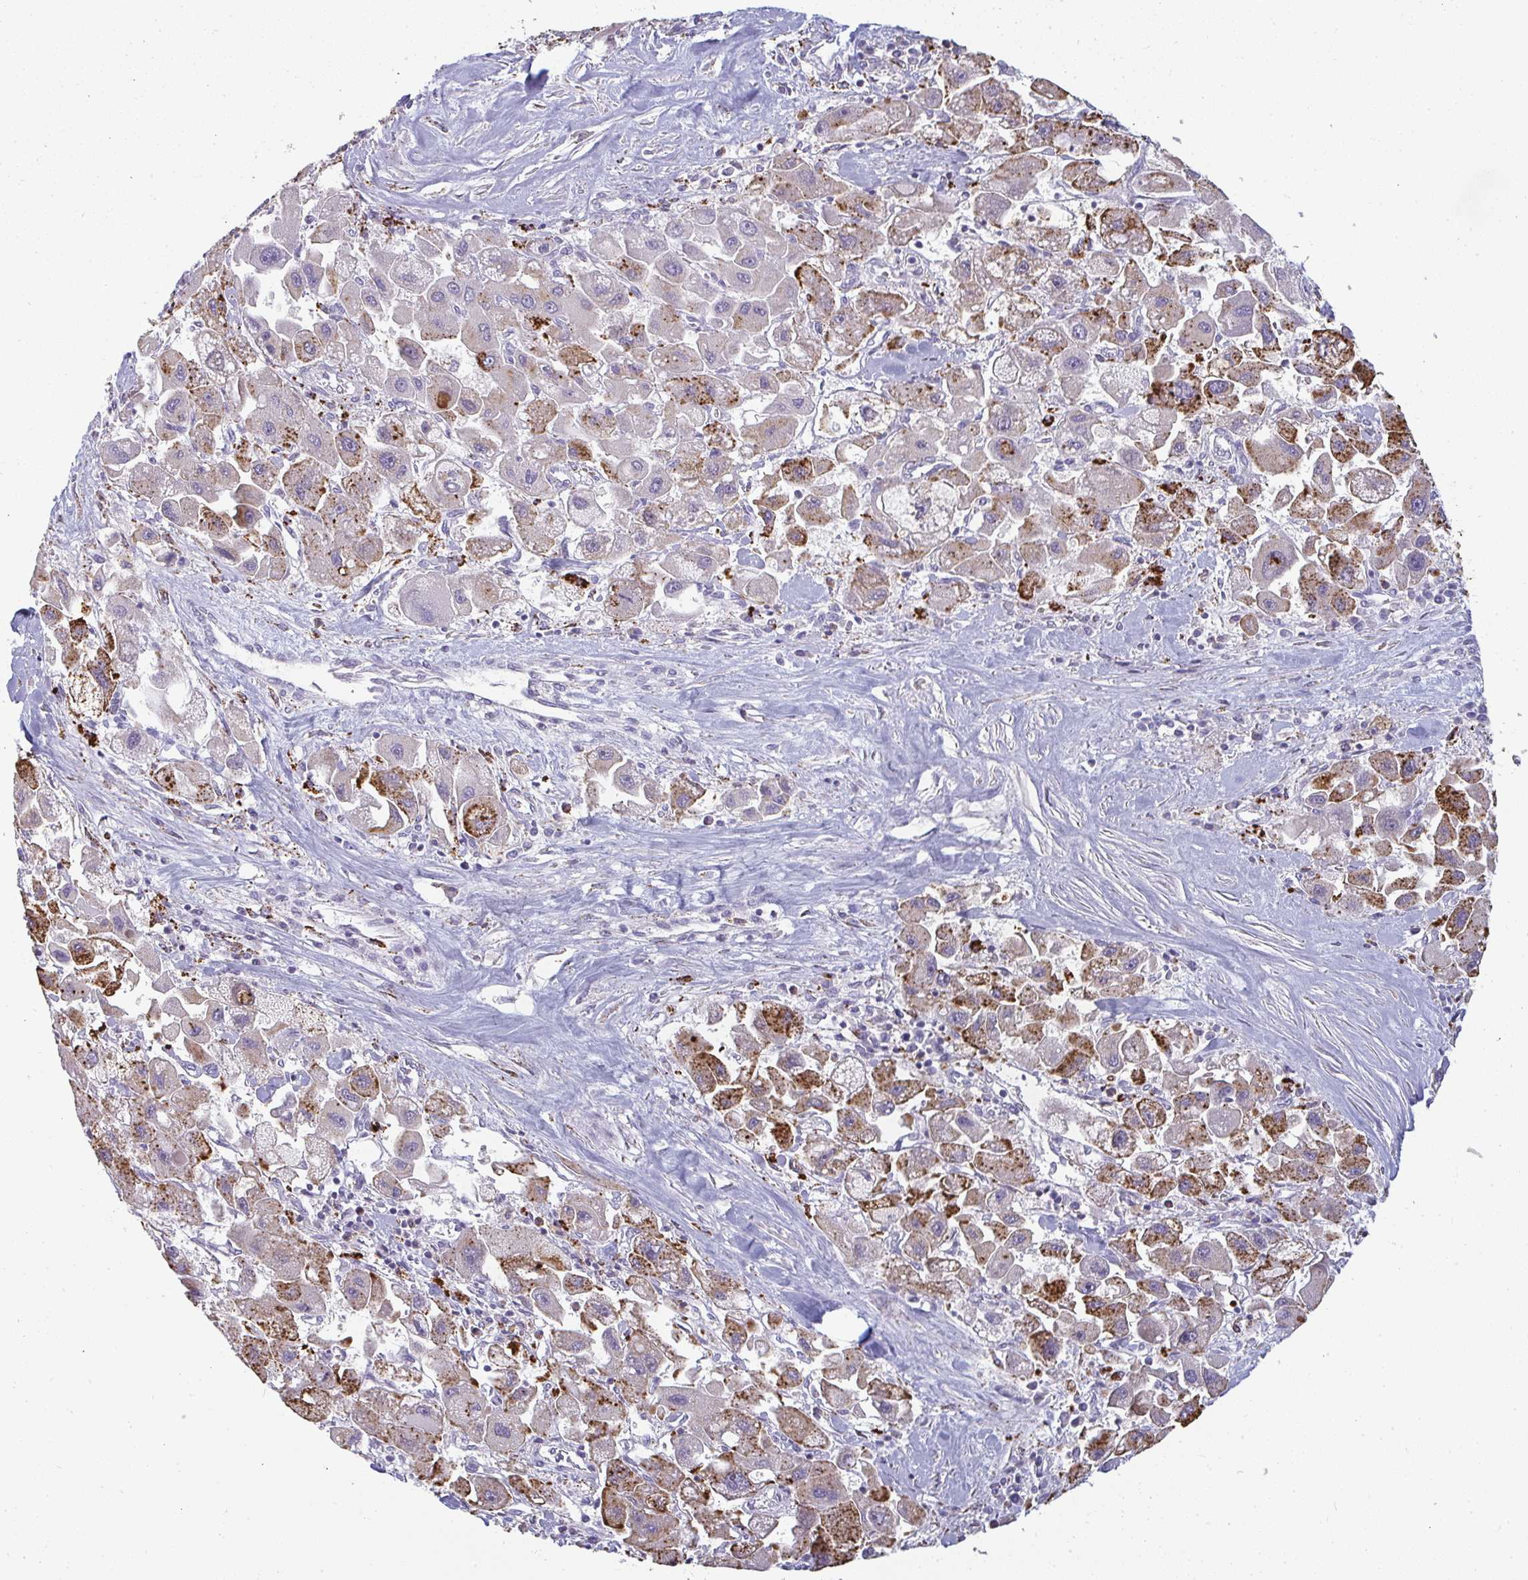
{"staining": {"intensity": "moderate", "quantity": "25%-75%", "location": "cytoplasmic/membranous"}, "tissue": "liver cancer", "cell_type": "Tumor cells", "image_type": "cancer", "snomed": [{"axis": "morphology", "description": "Carcinoma, Hepatocellular, NOS"}, {"axis": "topography", "description": "Liver"}], "caption": "Brown immunohistochemical staining in human liver cancer shows moderate cytoplasmic/membranous staining in approximately 25%-75% of tumor cells. (DAB (3,3'-diaminobenzidine) = brown stain, brightfield microscopy at high magnification).", "gene": "SHB", "patient": {"sex": "male", "age": 24}}